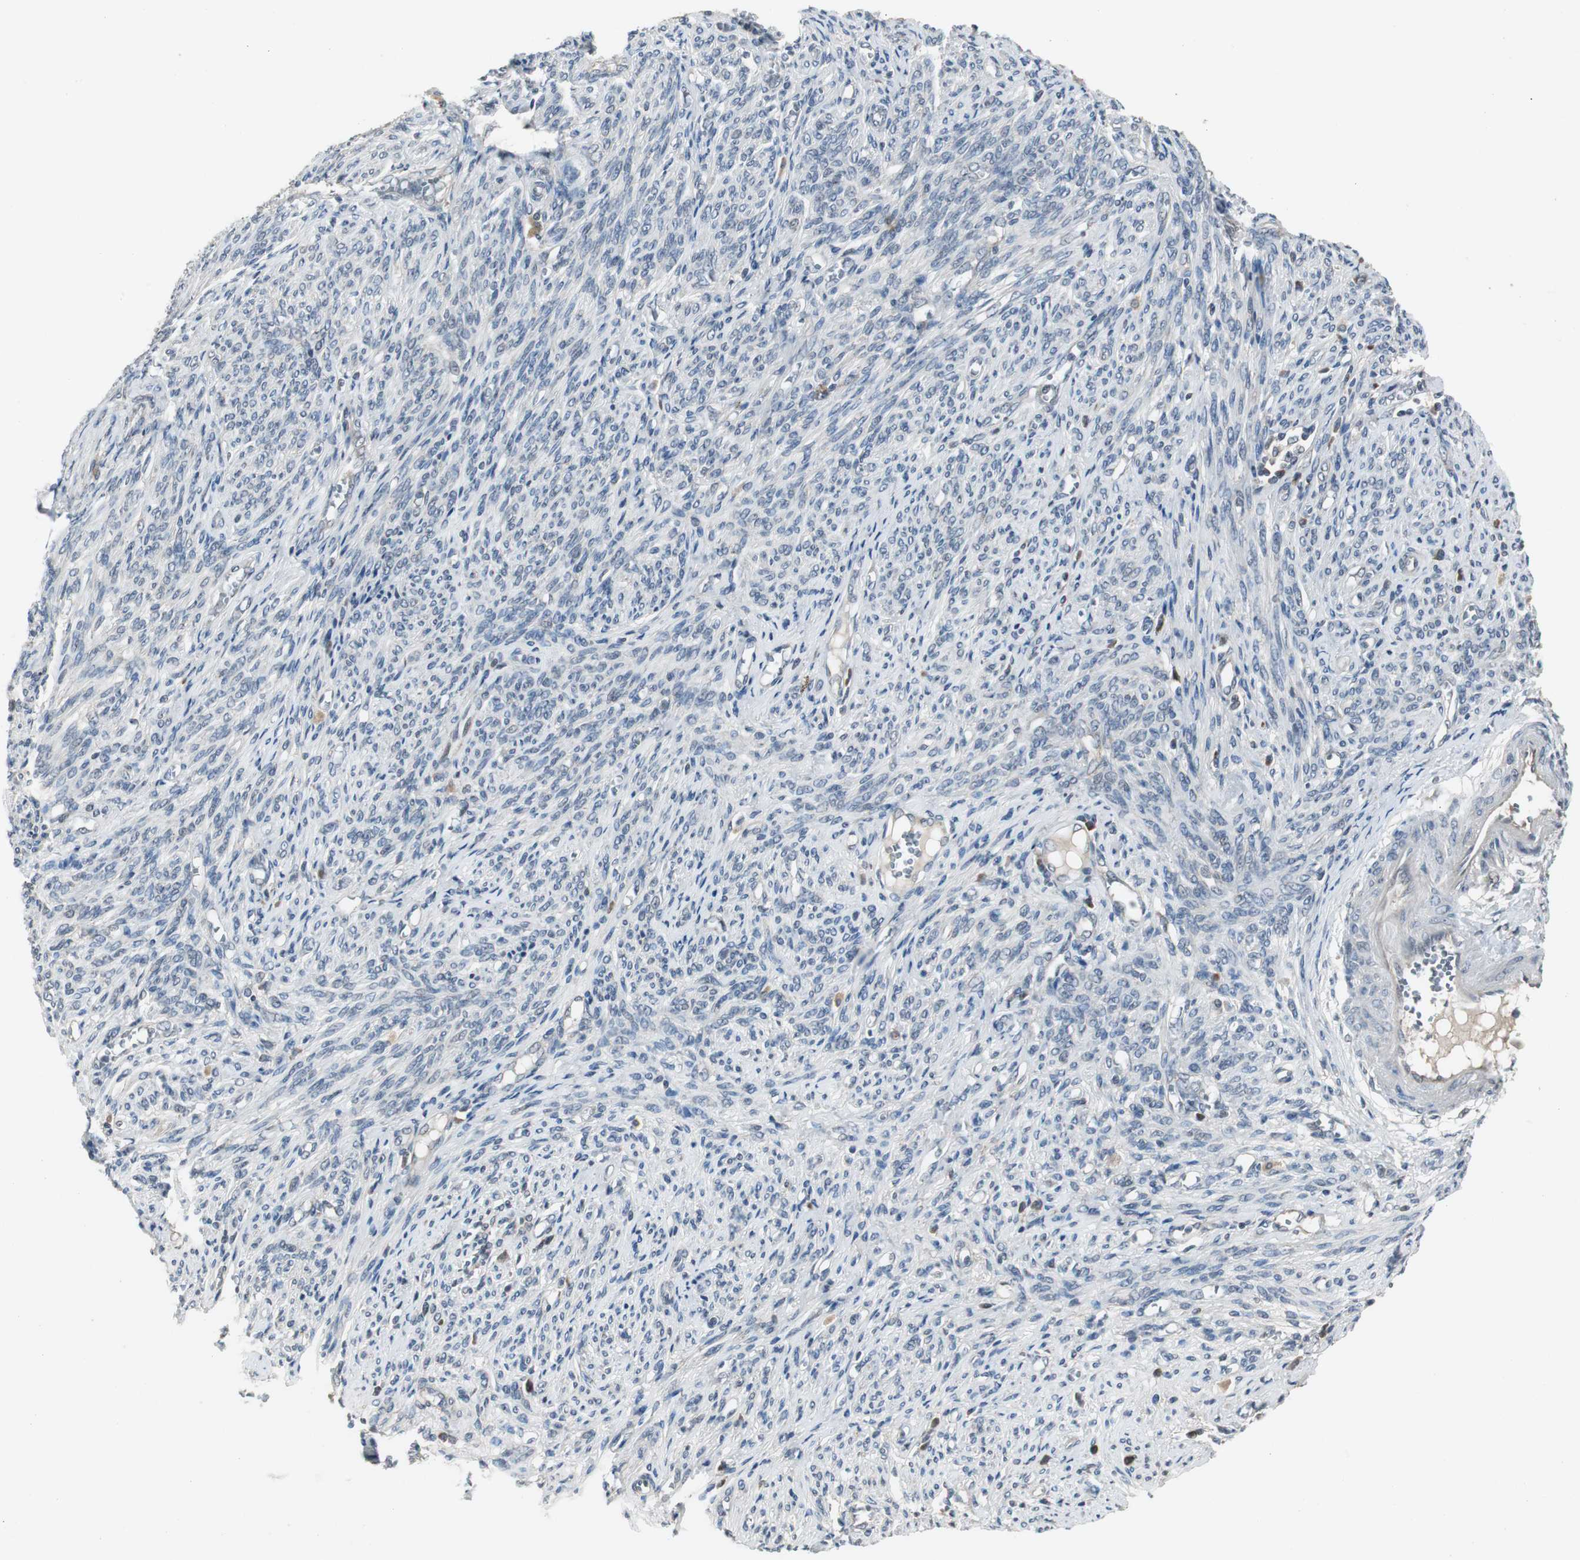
{"staining": {"intensity": "weak", "quantity": ">75%", "location": "cytoplasmic/membranous"}, "tissue": "endometrial cancer", "cell_type": "Tumor cells", "image_type": "cancer", "snomed": [{"axis": "morphology", "description": "Adenocarcinoma, NOS"}, {"axis": "topography", "description": "Endometrium"}], "caption": "Human endometrial cancer stained for a protein (brown) exhibits weak cytoplasmic/membranous positive staining in approximately >75% of tumor cells.", "gene": "ZMPSTE24", "patient": {"sex": "female", "age": 75}}